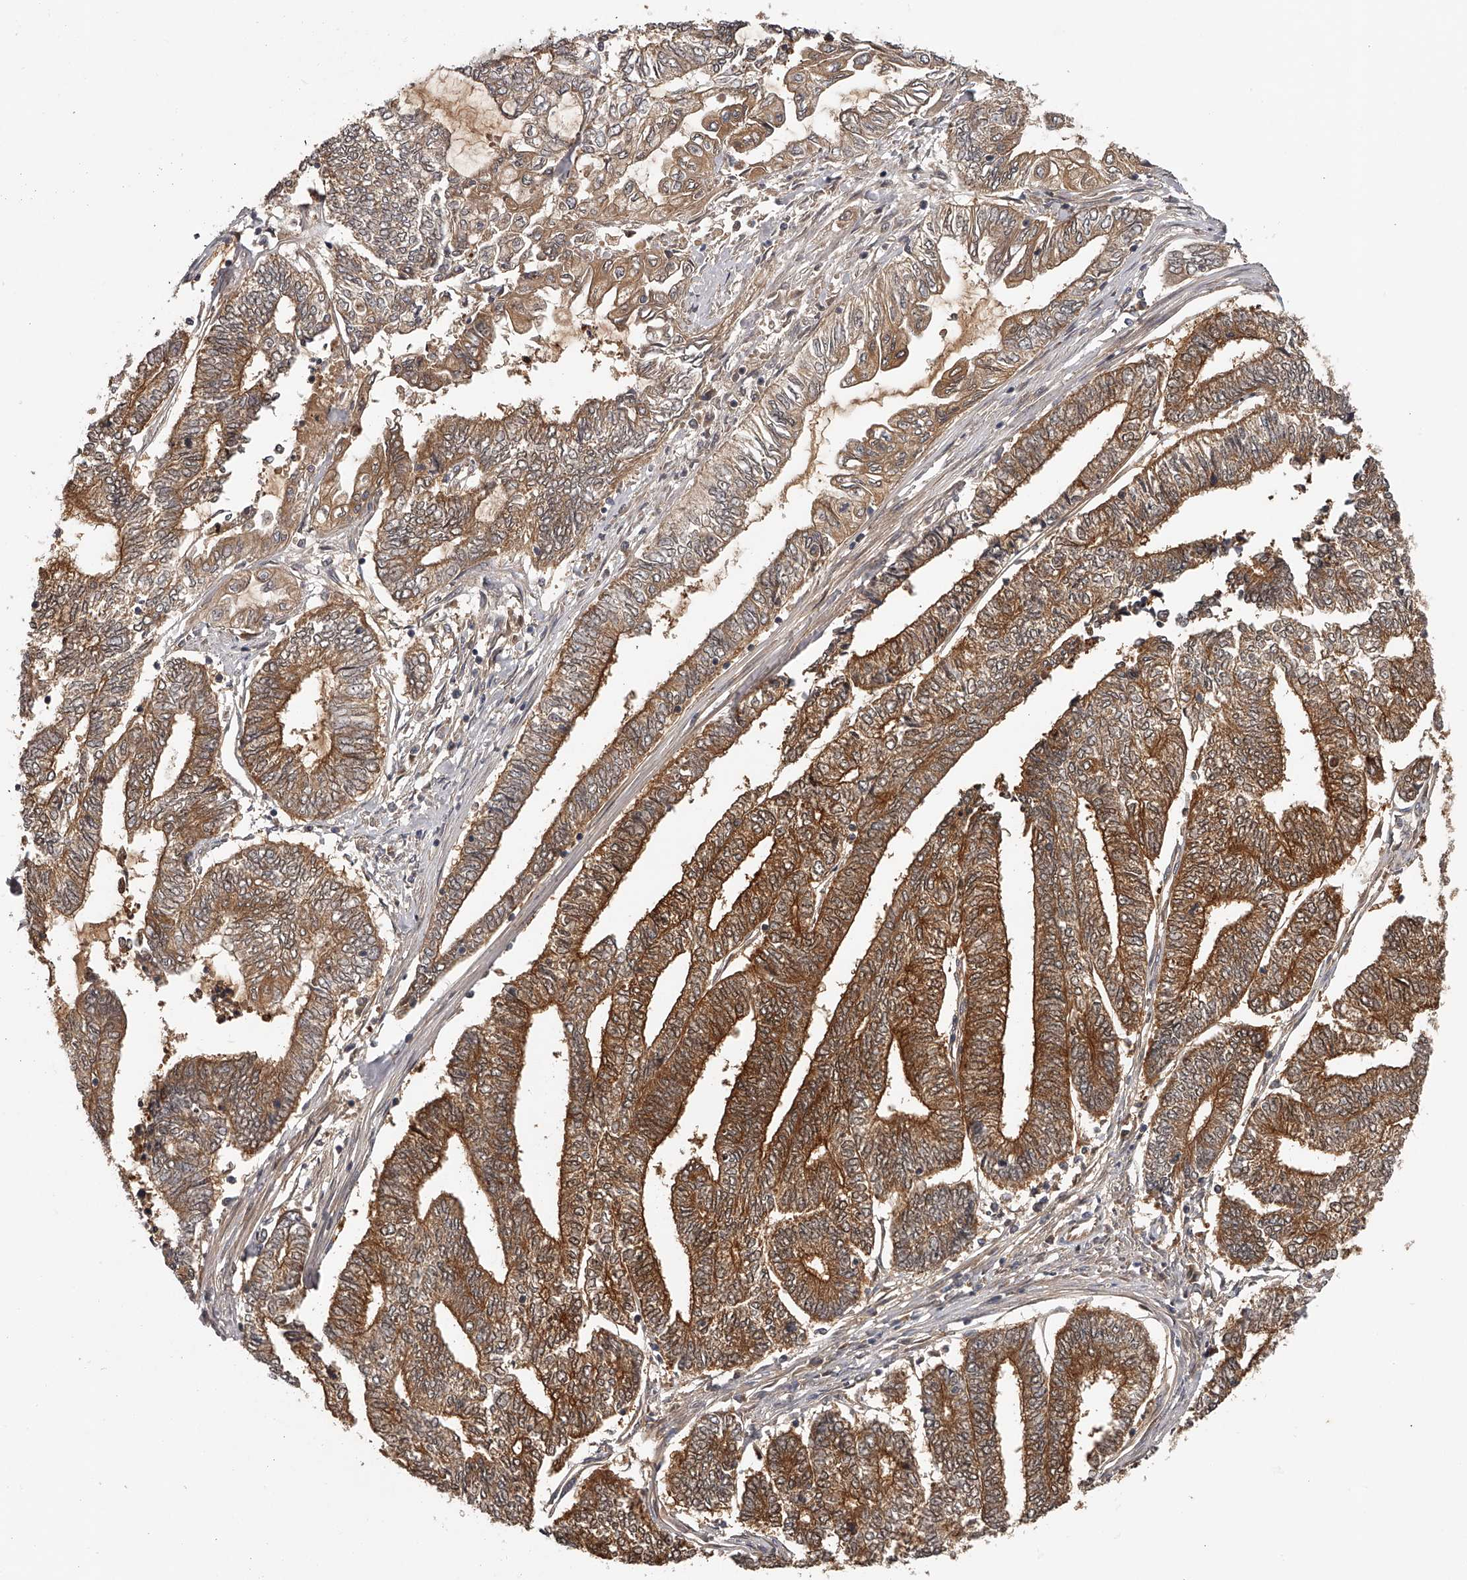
{"staining": {"intensity": "strong", "quantity": ">75%", "location": "cytoplasmic/membranous"}, "tissue": "endometrial cancer", "cell_type": "Tumor cells", "image_type": "cancer", "snomed": [{"axis": "morphology", "description": "Adenocarcinoma, NOS"}, {"axis": "topography", "description": "Uterus"}, {"axis": "topography", "description": "Endometrium"}], "caption": "Tumor cells show strong cytoplasmic/membranous staining in approximately >75% of cells in endometrial adenocarcinoma.", "gene": "GGCT", "patient": {"sex": "female", "age": 70}}